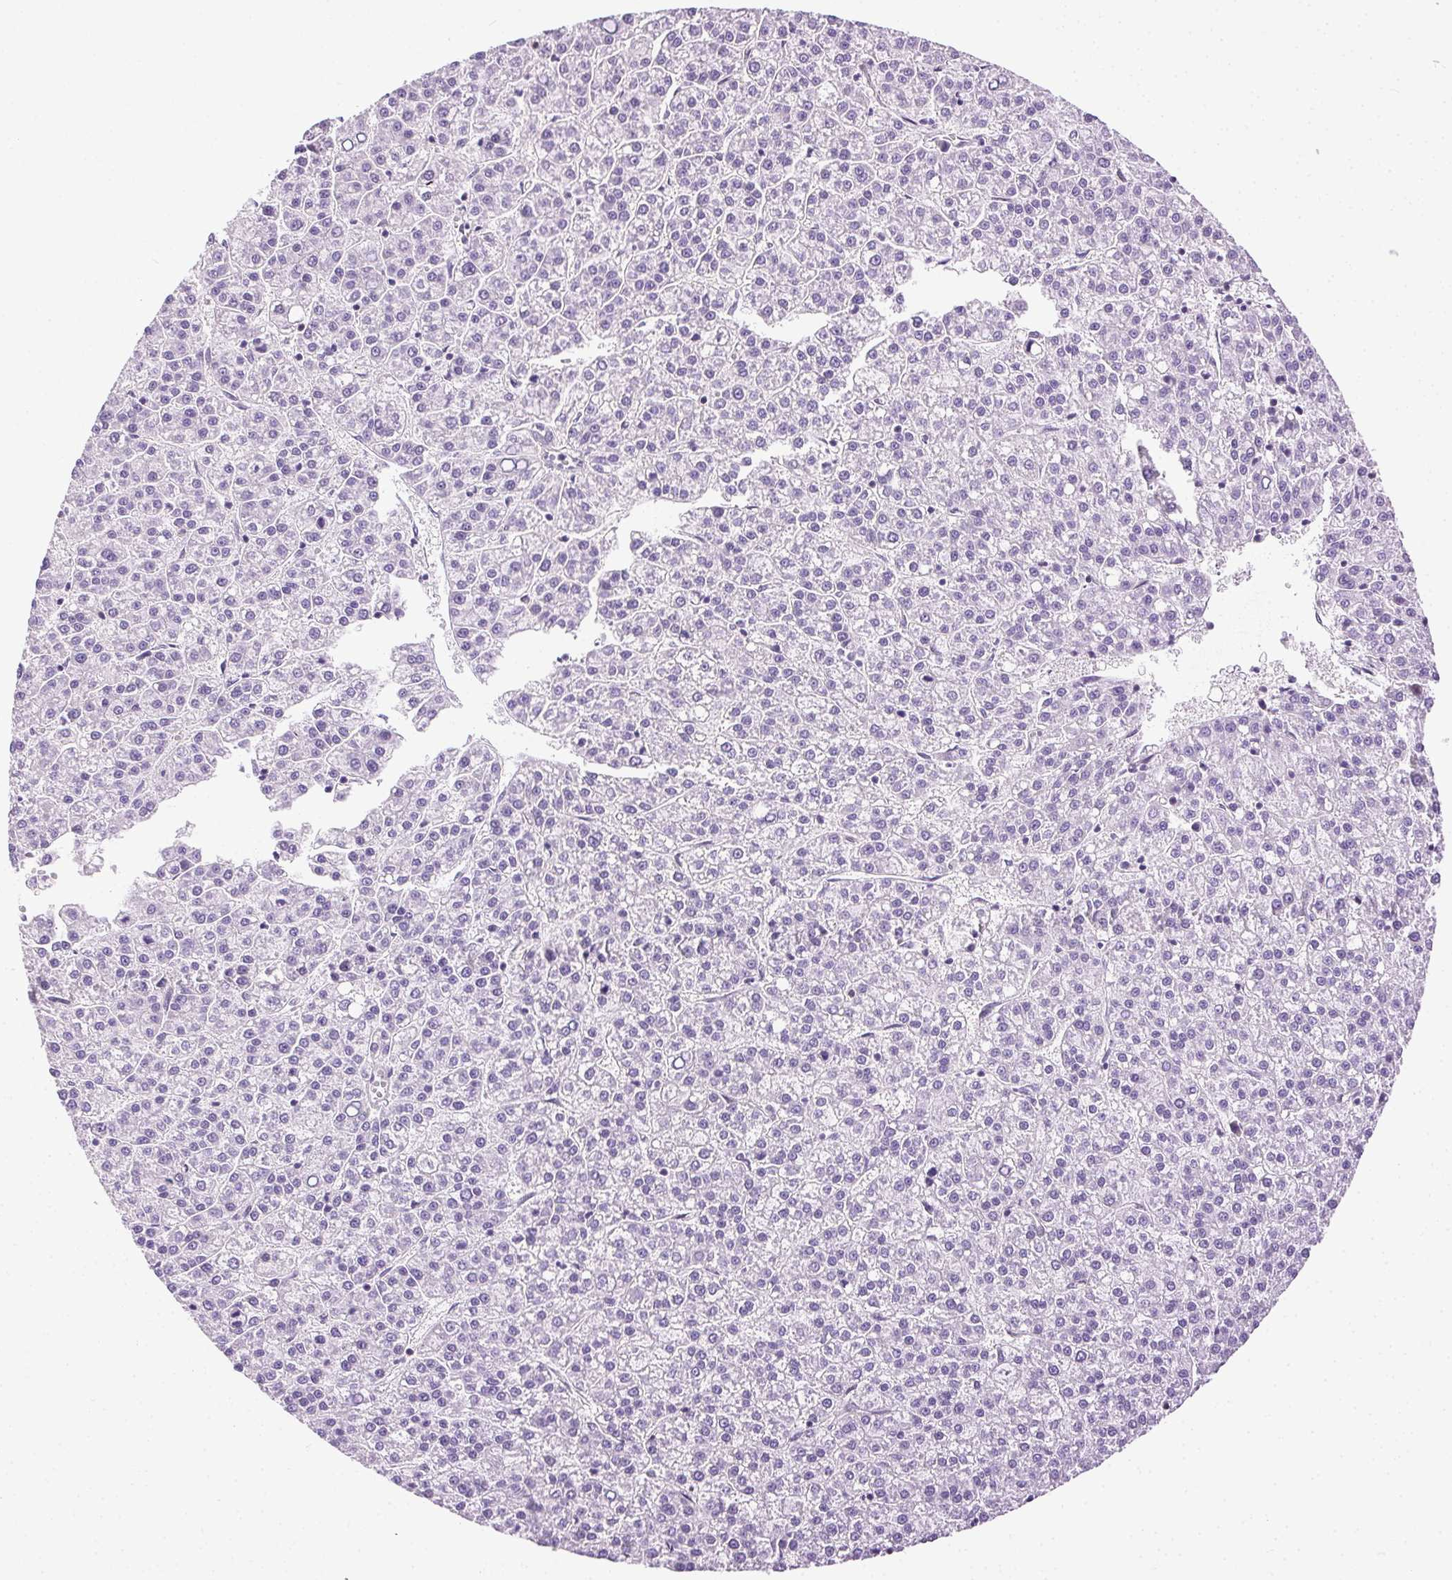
{"staining": {"intensity": "negative", "quantity": "none", "location": "none"}, "tissue": "liver cancer", "cell_type": "Tumor cells", "image_type": "cancer", "snomed": [{"axis": "morphology", "description": "Carcinoma, Hepatocellular, NOS"}, {"axis": "topography", "description": "Liver"}], "caption": "Tumor cells are negative for brown protein staining in hepatocellular carcinoma (liver). (Brightfield microscopy of DAB IHC at high magnification).", "gene": "SYCE2", "patient": {"sex": "female", "age": 58}}